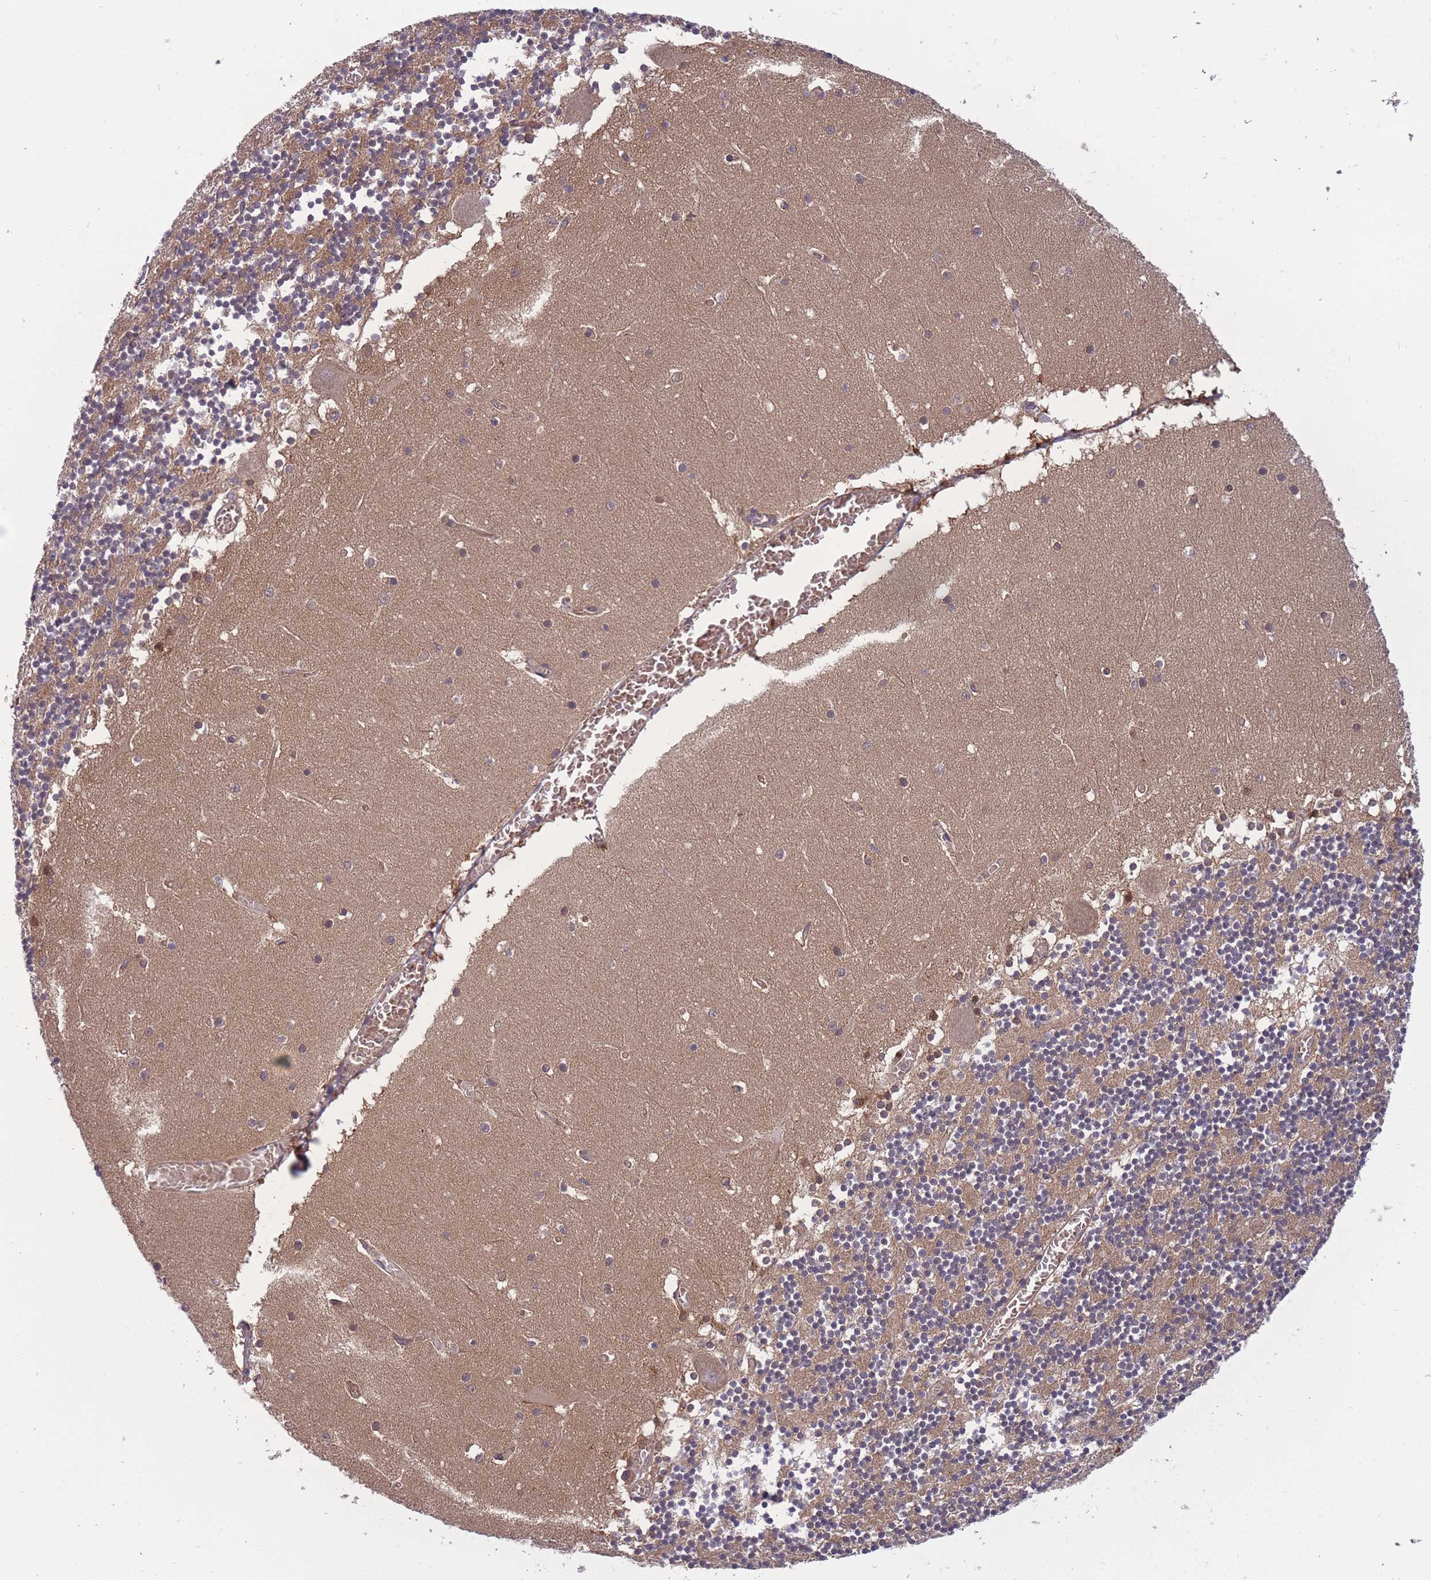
{"staining": {"intensity": "weak", "quantity": "25%-75%", "location": "cytoplasmic/membranous"}, "tissue": "cerebellum", "cell_type": "Cells in granular layer", "image_type": "normal", "snomed": [{"axis": "morphology", "description": "Normal tissue, NOS"}, {"axis": "topography", "description": "Cerebellum"}], "caption": "IHC (DAB (3,3'-diaminobenzidine)) staining of benign cerebellum displays weak cytoplasmic/membranous protein positivity in approximately 25%-75% of cells in granular layer. (IHC, brightfield microscopy, high magnification).", "gene": "UBE2NL", "patient": {"sex": "female", "age": 28}}